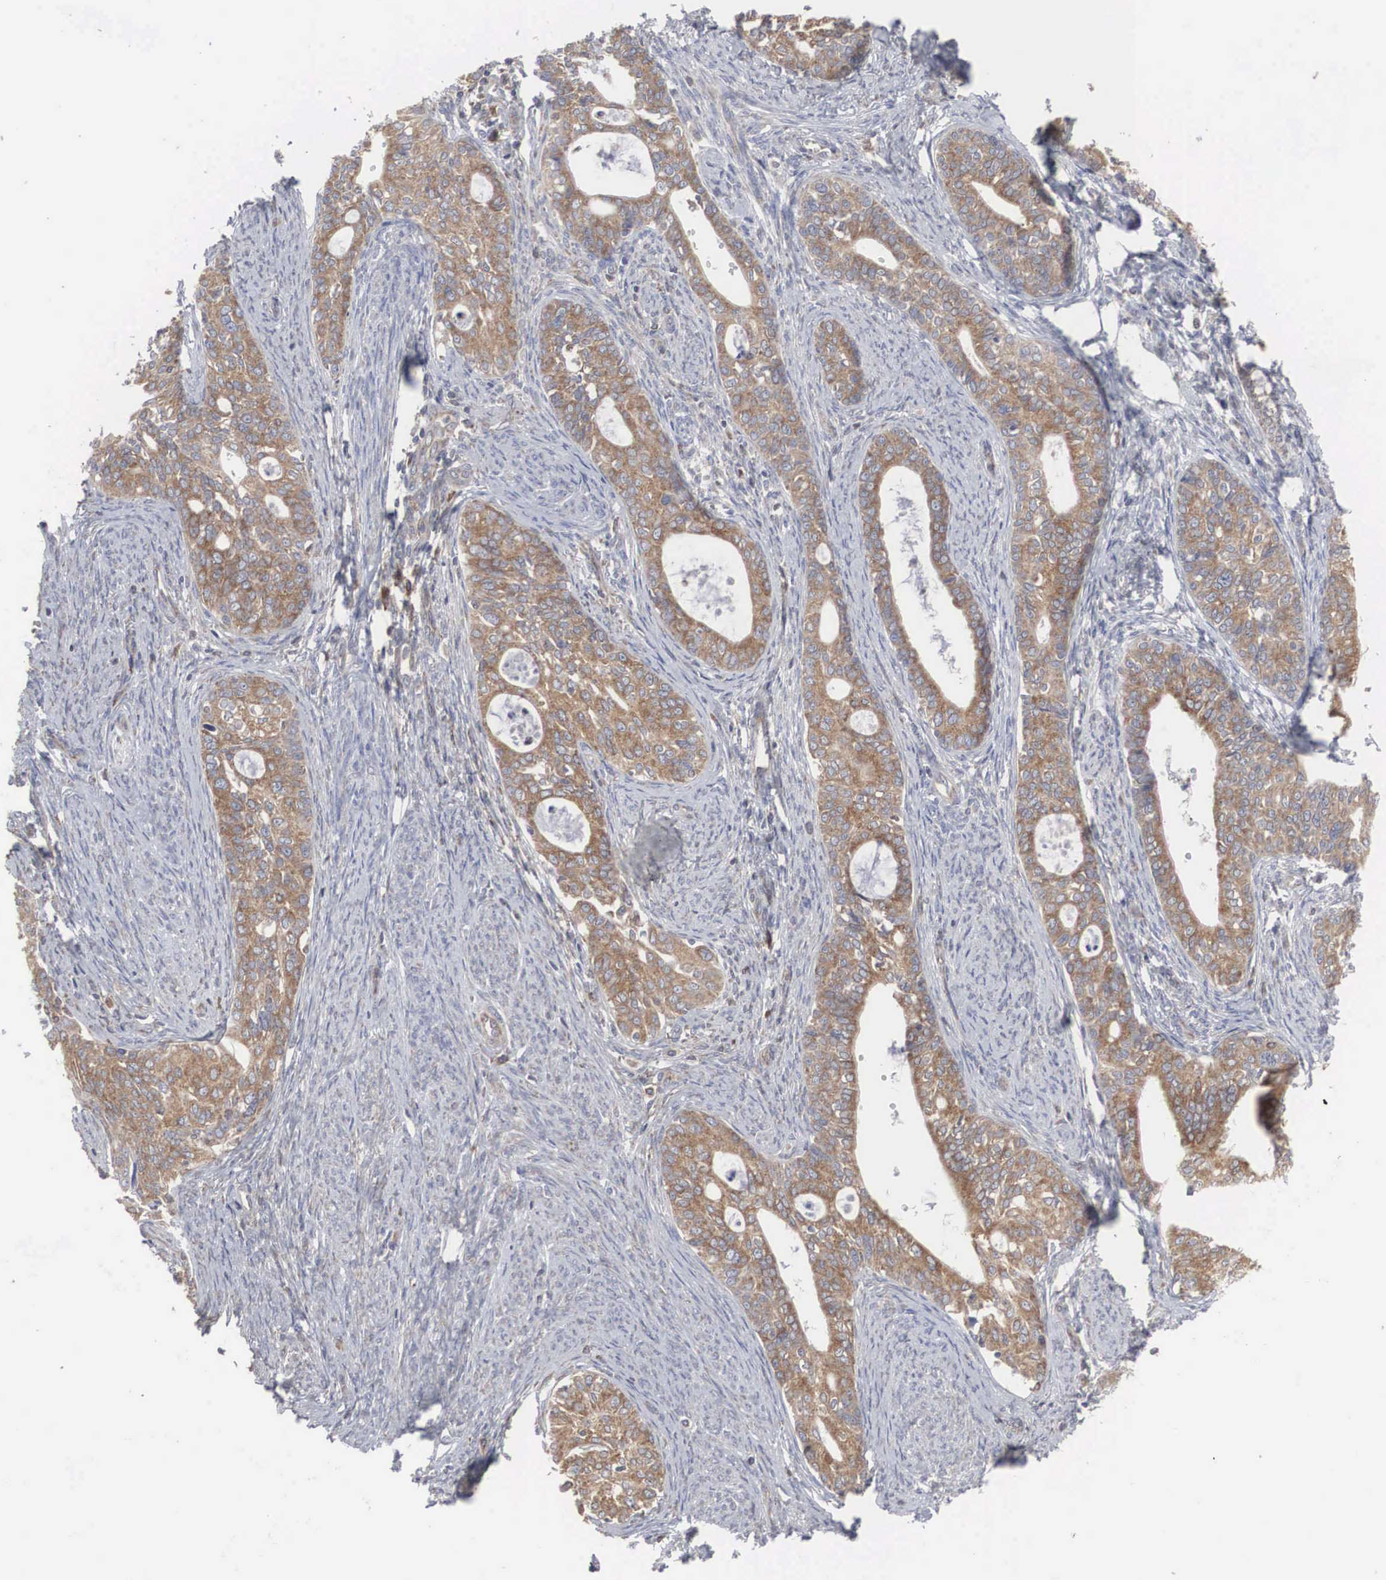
{"staining": {"intensity": "moderate", "quantity": "25%-75%", "location": "cytoplasmic/membranous"}, "tissue": "cervical cancer", "cell_type": "Tumor cells", "image_type": "cancer", "snomed": [{"axis": "morphology", "description": "Squamous cell carcinoma, NOS"}, {"axis": "topography", "description": "Cervix"}], "caption": "Squamous cell carcinoma (cervical) tissue demonstrates moderate cytoplasmic/membranous expression in about 25%-75% of tumor cells", "gene": "MIA2", "patient": {"sex": "female", "age": 34}}